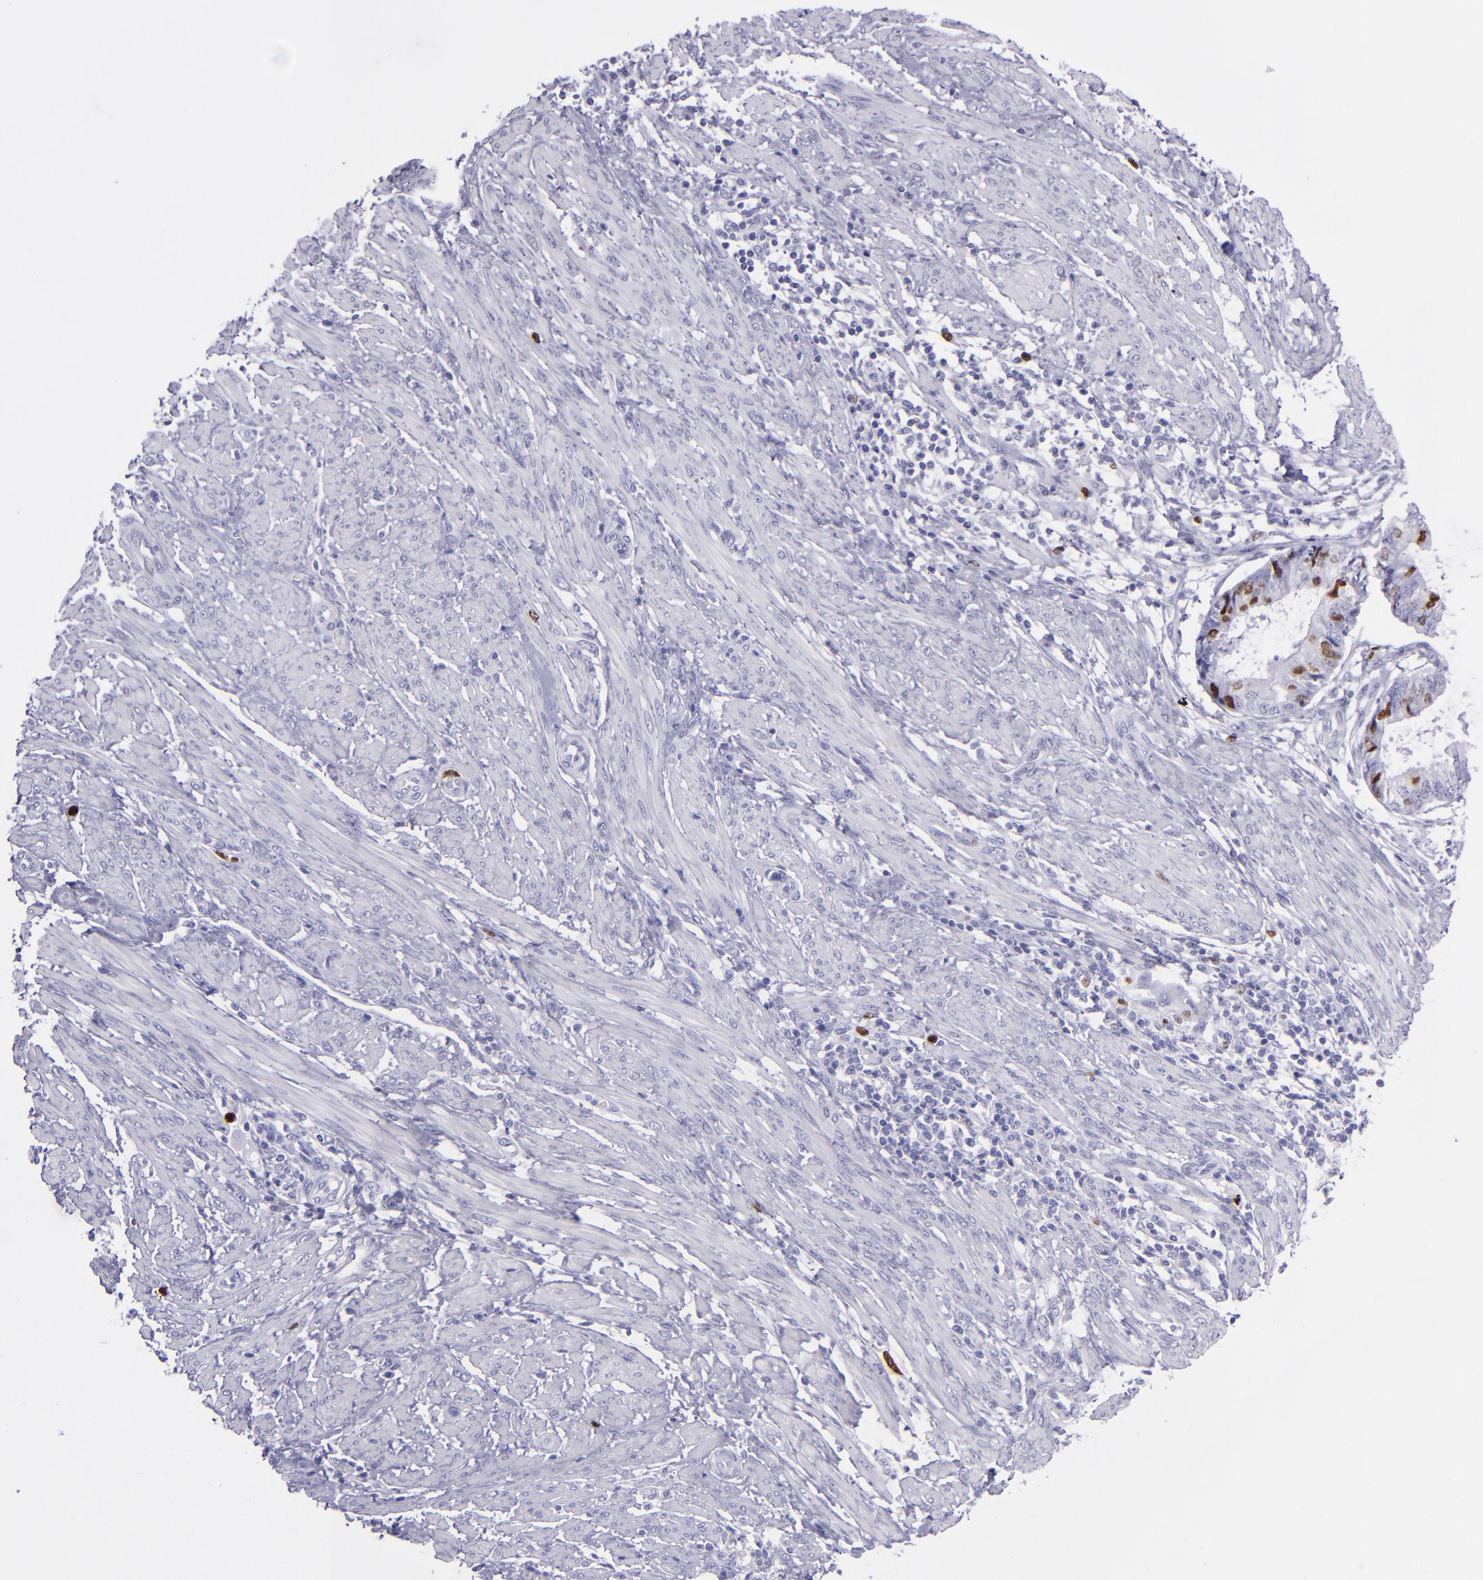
{"staining": {"intensity": "strong", "quantity": "<25%", "location": "nuclear"}, "tissue": "endometrial cancer", "cell_type": "Tumor cells", "image_type": "cancer", "snomed": [{"axis": "morphology", "description": "Adenocarcinoma, NOS"}, {"axis": "topography", "description": "Endometrium"}], "caption": "Adenocarcinoma (endometrial) stained with immunohistochemistry (IHC) exhibits strong nuclear expression in about <25% of tumor cells.", "gene": "TOP2A", "patient": {"sex": "female", "age": 63}}